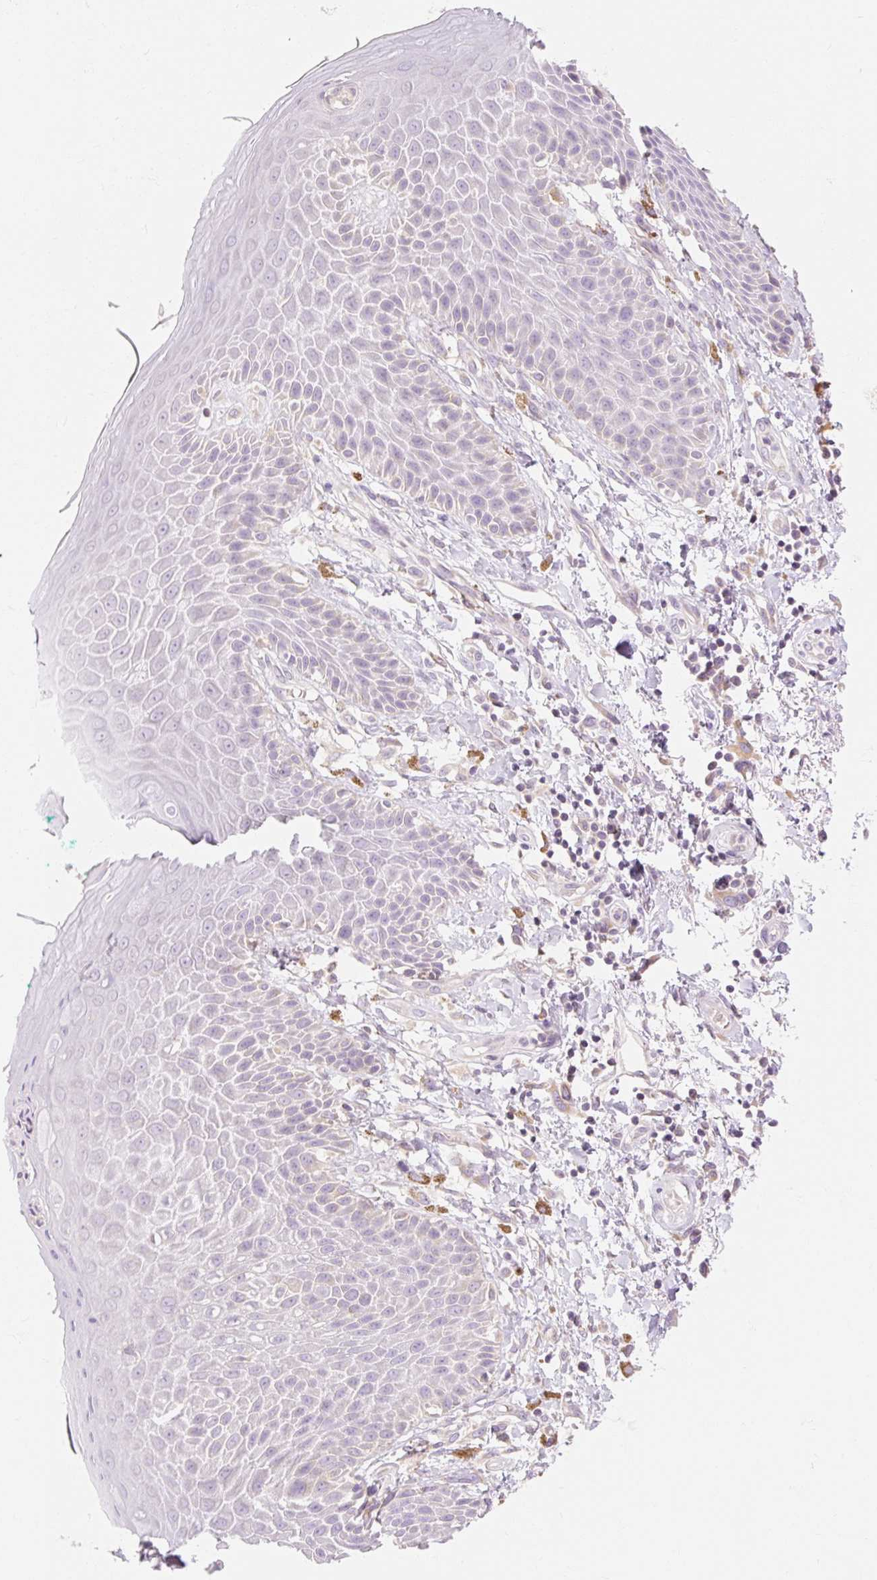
{"staining": {"intensity": "weak", "quantity": "<25%", "location": "cytoplasmic/membranous"}, "tissue": "skin", "cell_type": "Epidermal cells", "image_type": "normal", "snomed": [{"axis": "morphology", "description": "Normal tissue, NOS"}, {"axis": "topography", "description": "Peripheral nerve tissue"}], "caption": "The image demonstrates no significant staining in epidermal cells of skin.", "gene": "MYO1D", "patient": {"sex": "male", "age": 51}}